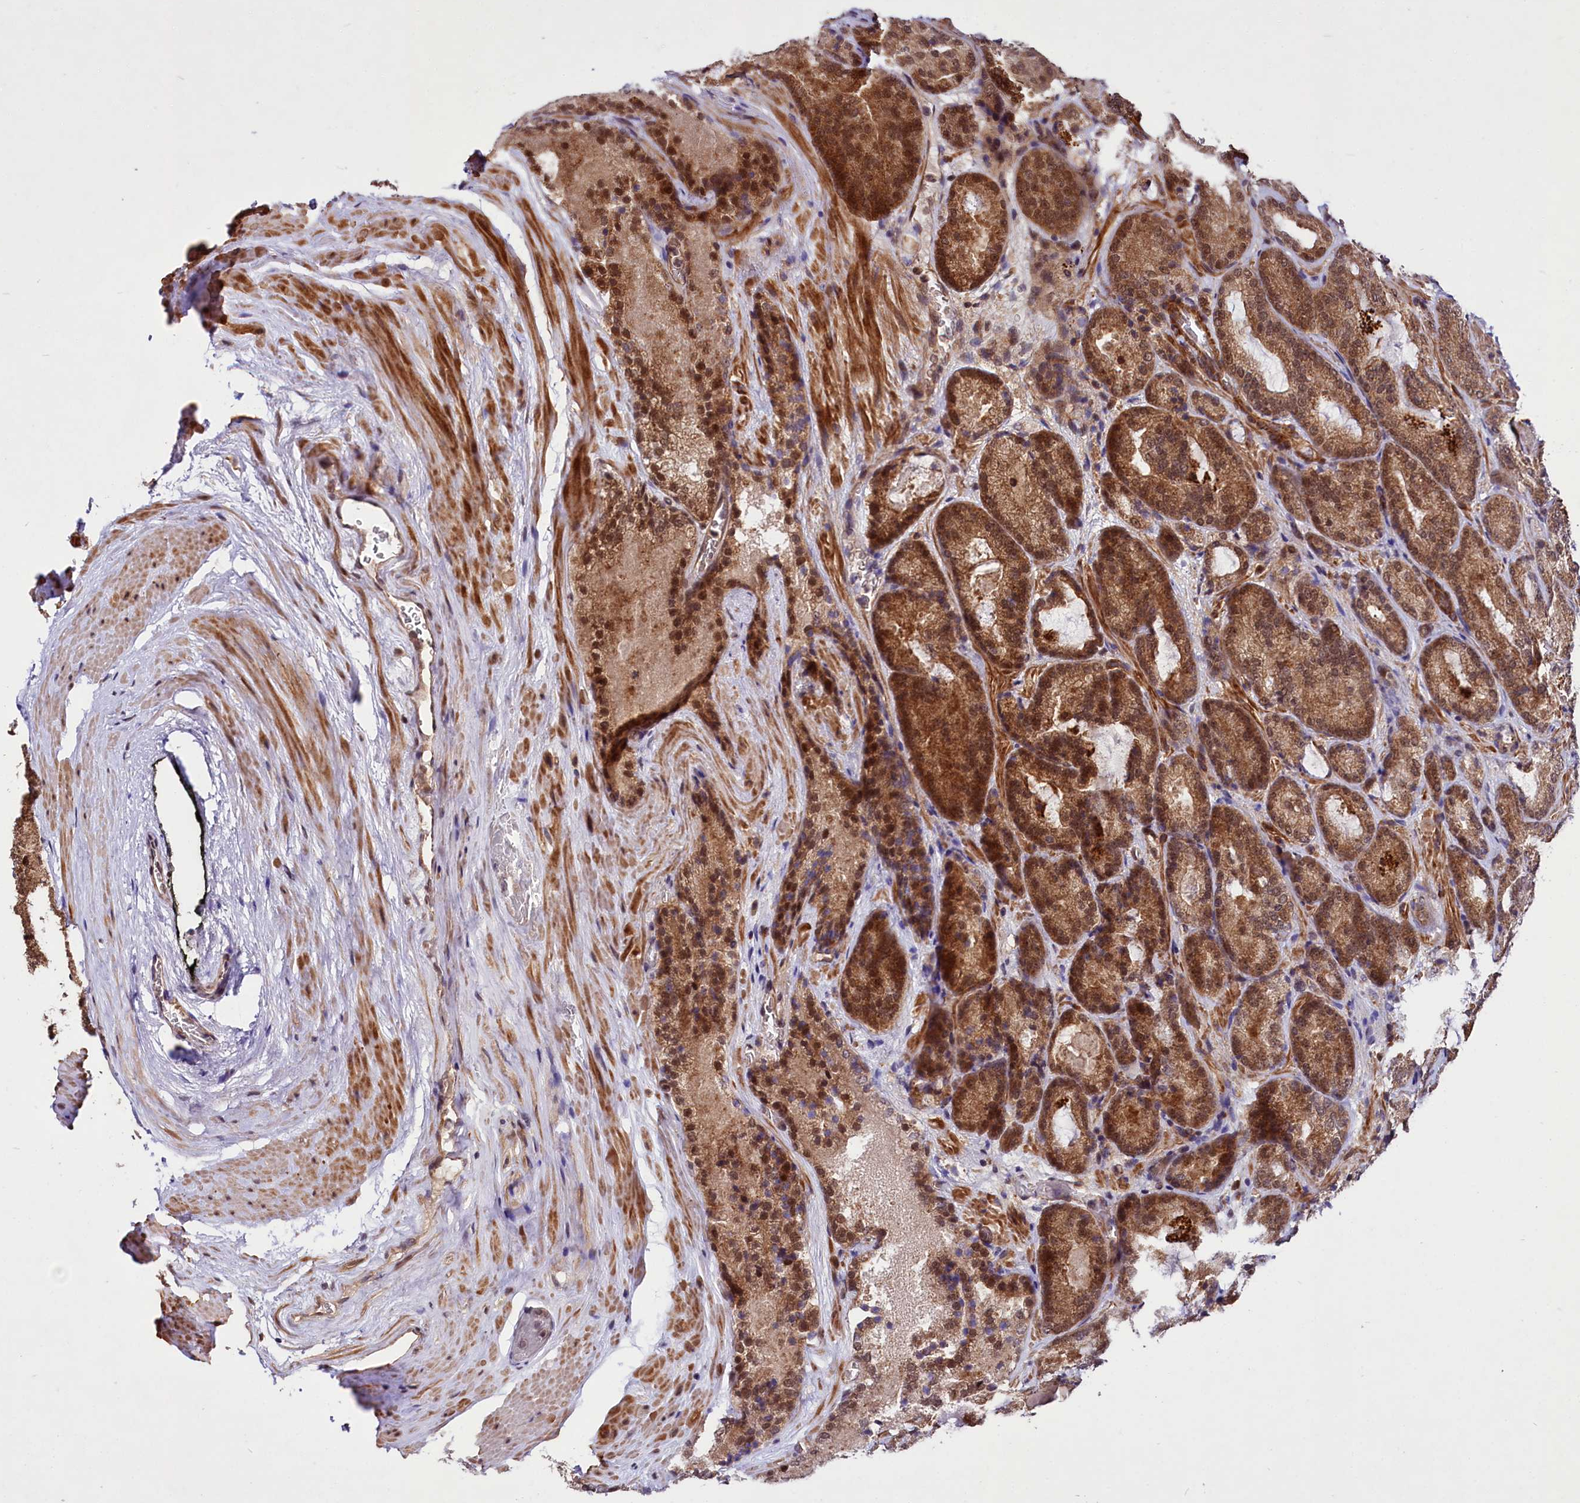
{"staining": {"intensity": "strong", "quantity": ">75%", "location": "cytoplasmic/membranous,nuclear"}, "tissue": "prostate cancer", "cell_type": "Tumor cells", "image_type": "cancer", "snomed": [{"axis": "morphology", "description": "Adenocarcinoma, Low grade"}, {"axis": "topography", "description": "Prostate"}], "caption": "Immunohistochemical staining of prostate cancer (adenocarcinoma (low-grade)) demonstrates high levels of strong cytoplasmic/membranous and nuclear expression in approximately >75% of tumor cells.", "gene": "UBE3A", "patient": {"sex": "male", "age": 74}}